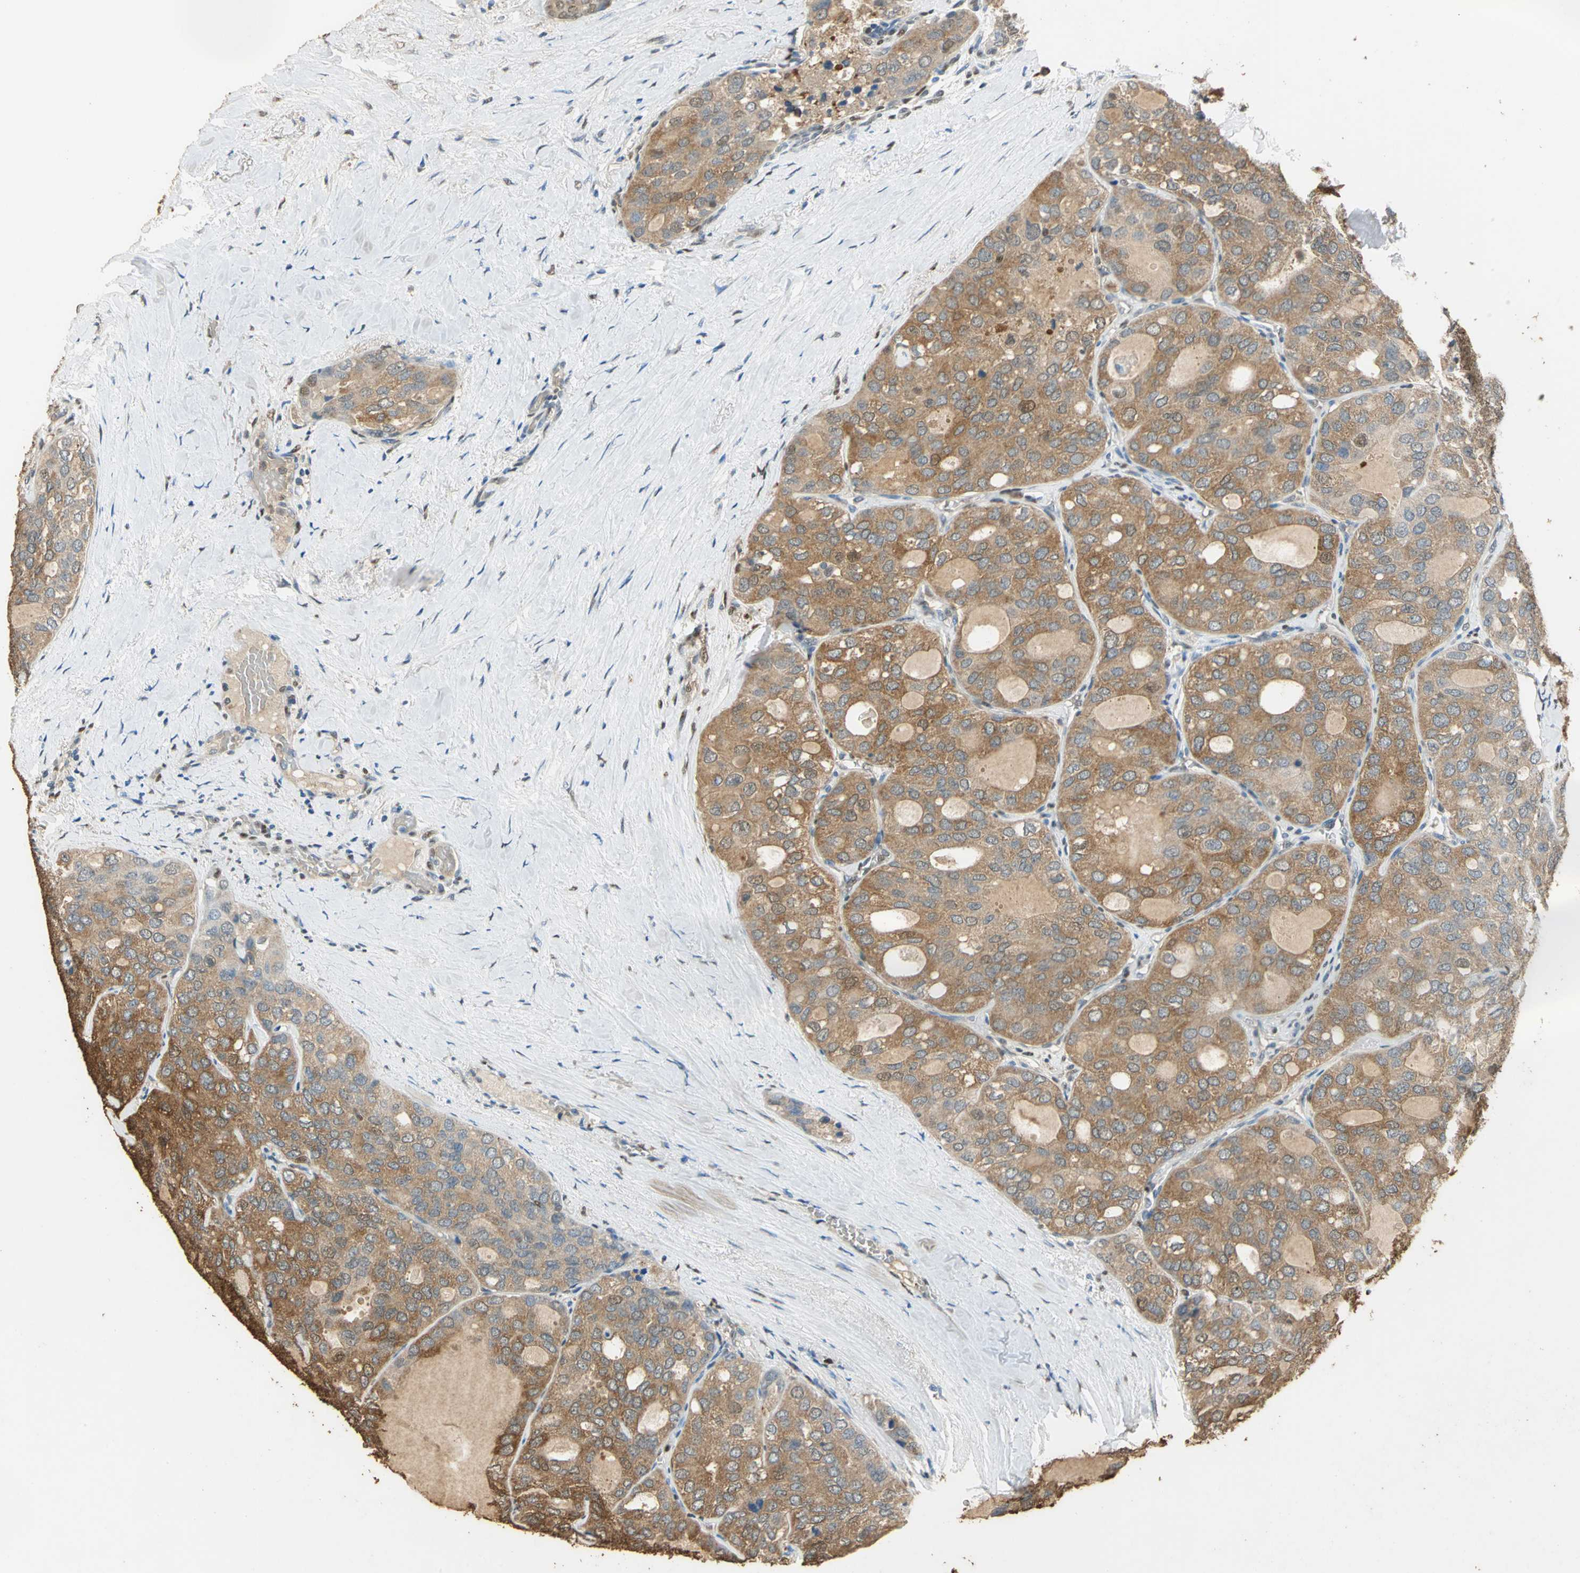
{"staining": {"intensity": "strong", "quantity": ">75%", "location": "cytoplasmic/membranous"}, "tissue": "thyroid cancer", "cell_type": "Tumor cells", "image_type": "cancer", "snomed": [{"axis": "morphology", "description": "Follicular adenoma carcinoma, NOS"}, {"axis": "topography", "description": "Thyroid gland"}], "caption": "Immunohistochemical staining of thyroid follicular adenoma carcinoma reveals high levels of strong cytoplasmic/membranous protein staining in about >75% of tumor cells.", "gene": "GAPDH", "patient": {"sex": "male", "age": 75}}